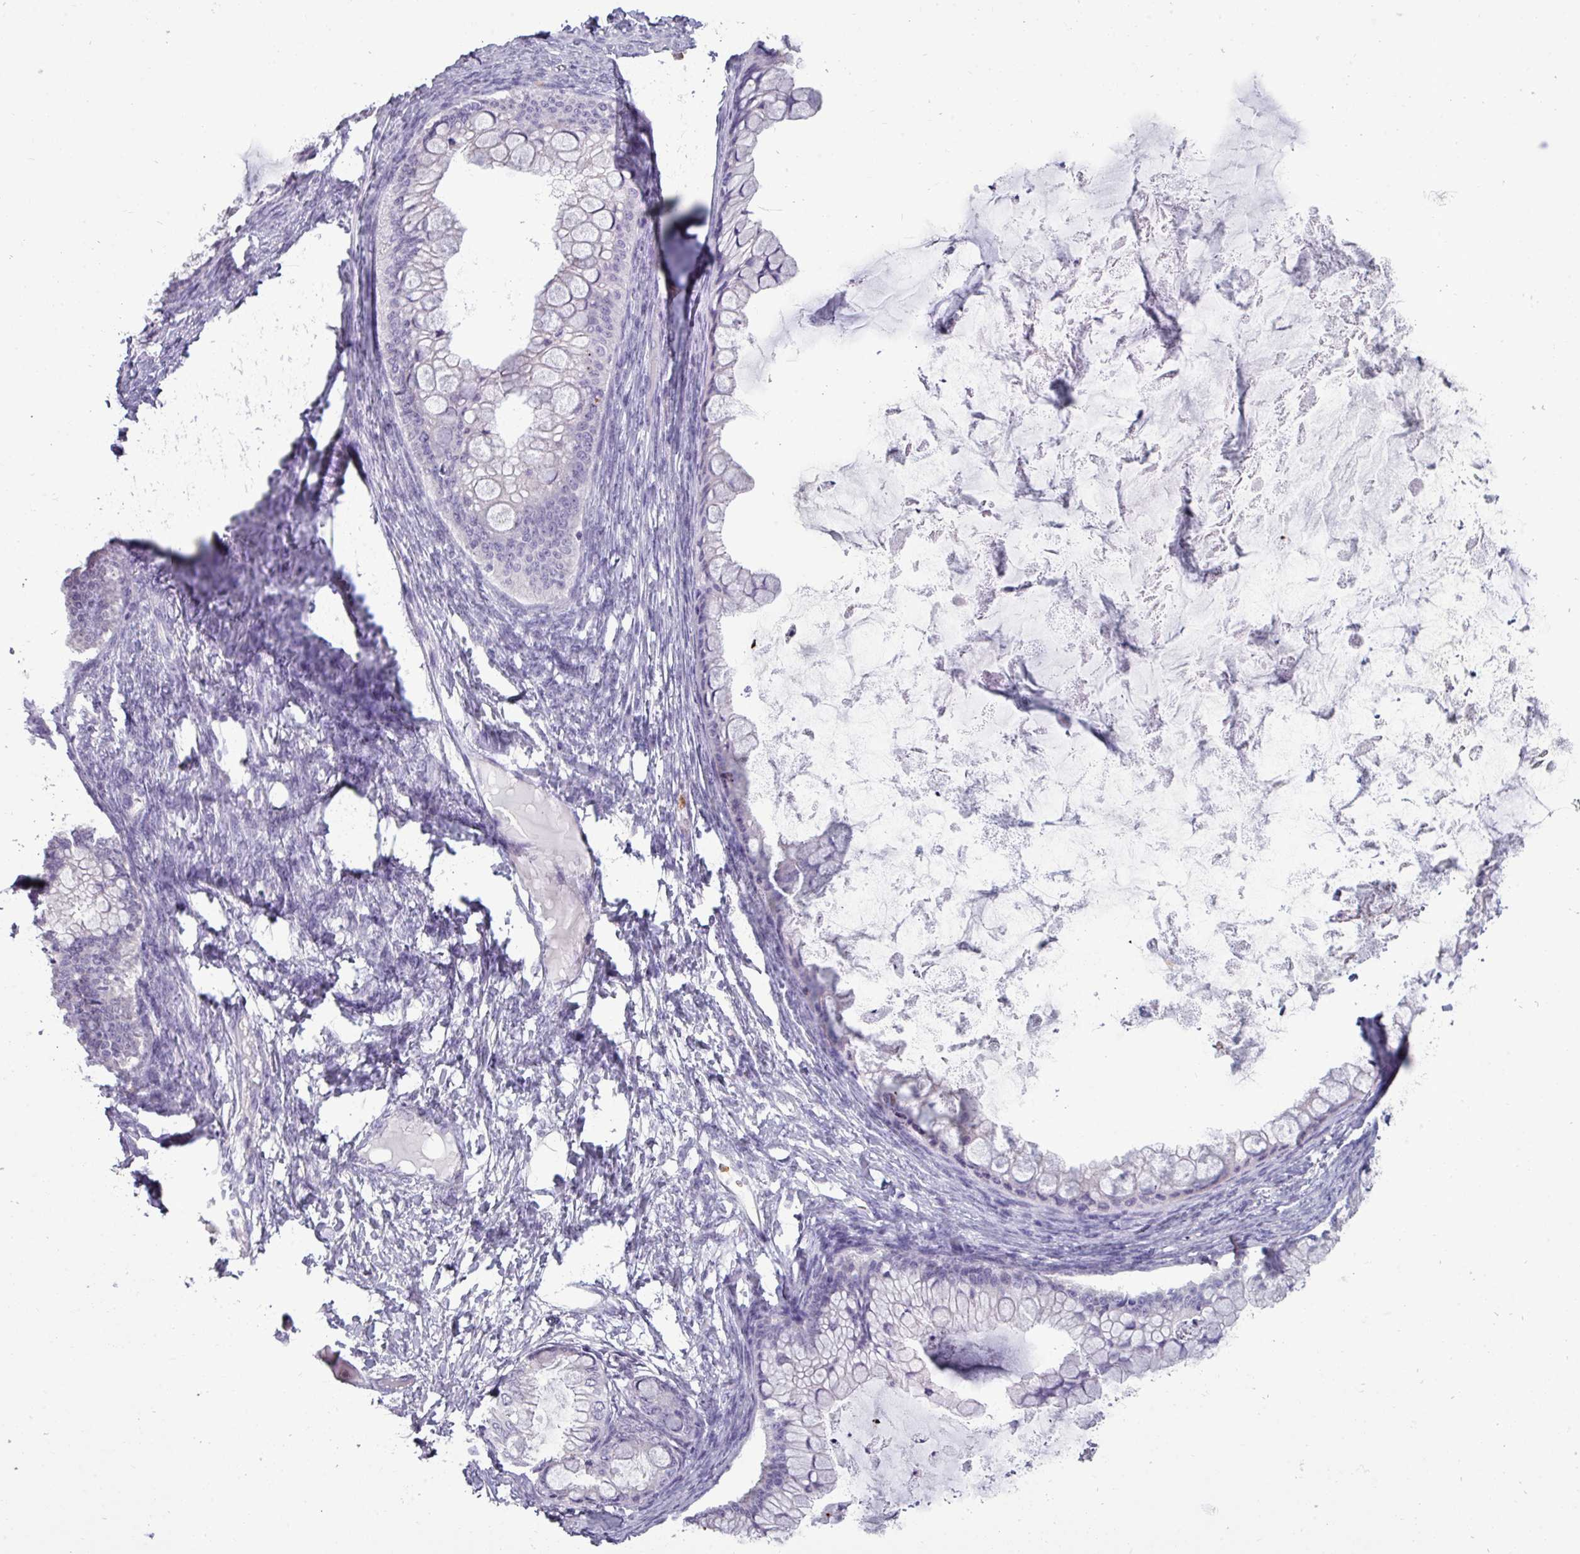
{"staining": {"intensity": "negative", "quantity": "none", "location": "none"}, "tissue": "ovarian cancer", "cell_type": "Tumor cells", "image_type": "cancer", "snomed": [{"axis": "morphology", "description": "Cystadenocarcinoma, mucinous, NOS"}, {"axis": "topography", "description": "Ovary"}], "caption": "There is no significant expression in tumor cells of mucinous cystadenocarcinoma (ovarian). Nuclei are stained in blue.", "gene": "TRIM39", "patient": {"sex": "female", "age": 35}}